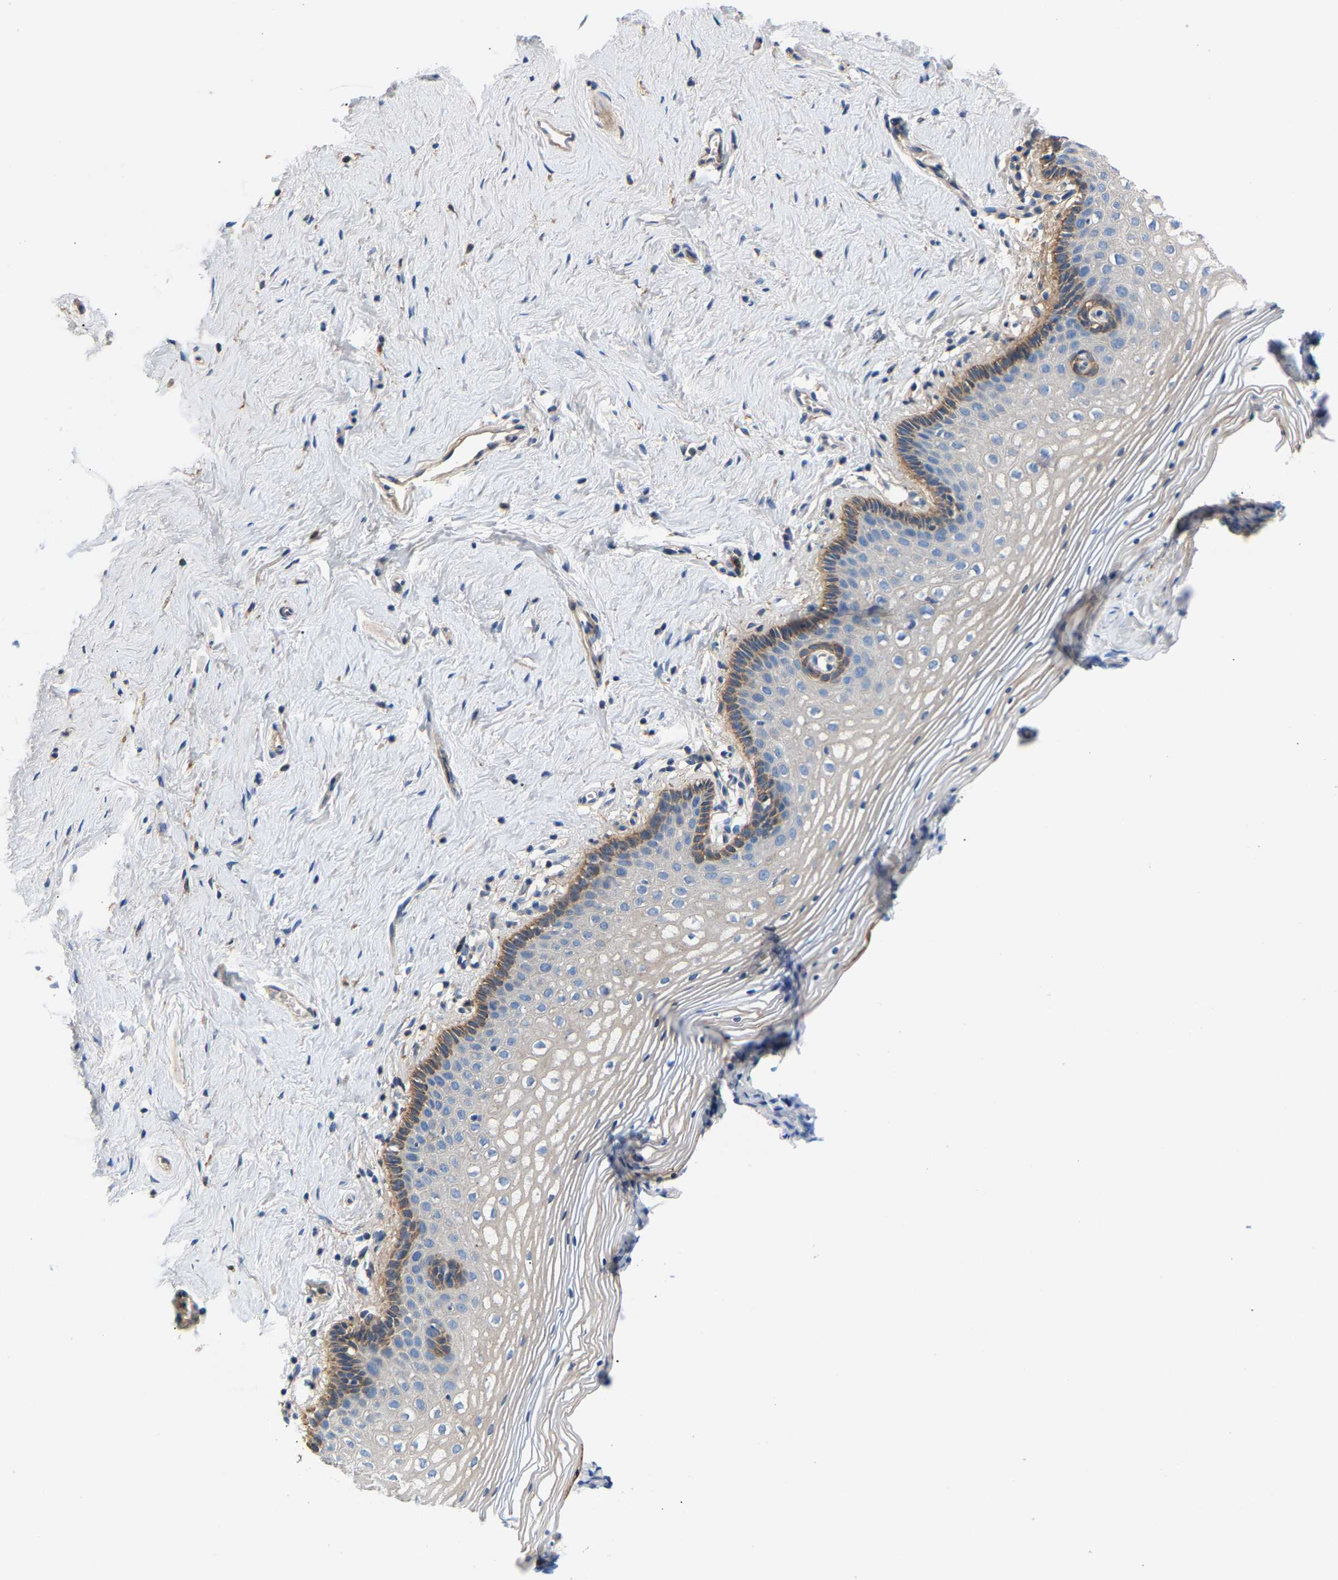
{"staining": {"intensity": "moderate", "quantity": "<25%", "location": "cytoplasmic/membranous"}, "tissue": "vagina", "cell_type": "Squamous epithelial cells", "image_type": "normal", "snomed": [{"axis": "morphology", "description": "Normal tissue, NOS"}, {"axis": "topography", "description": "Vagina"}], "caption": "This photomicrograph exhibits unremarkable vagina stained with IHC to label a protein in brown. The cytoplasmic/membranous of squamous epithelial cells show moderate positivity for the protein. Nuclei are counter-stained blue.", "gene": "CCDC171", "patient": {"sex": "female", "age": 32}}